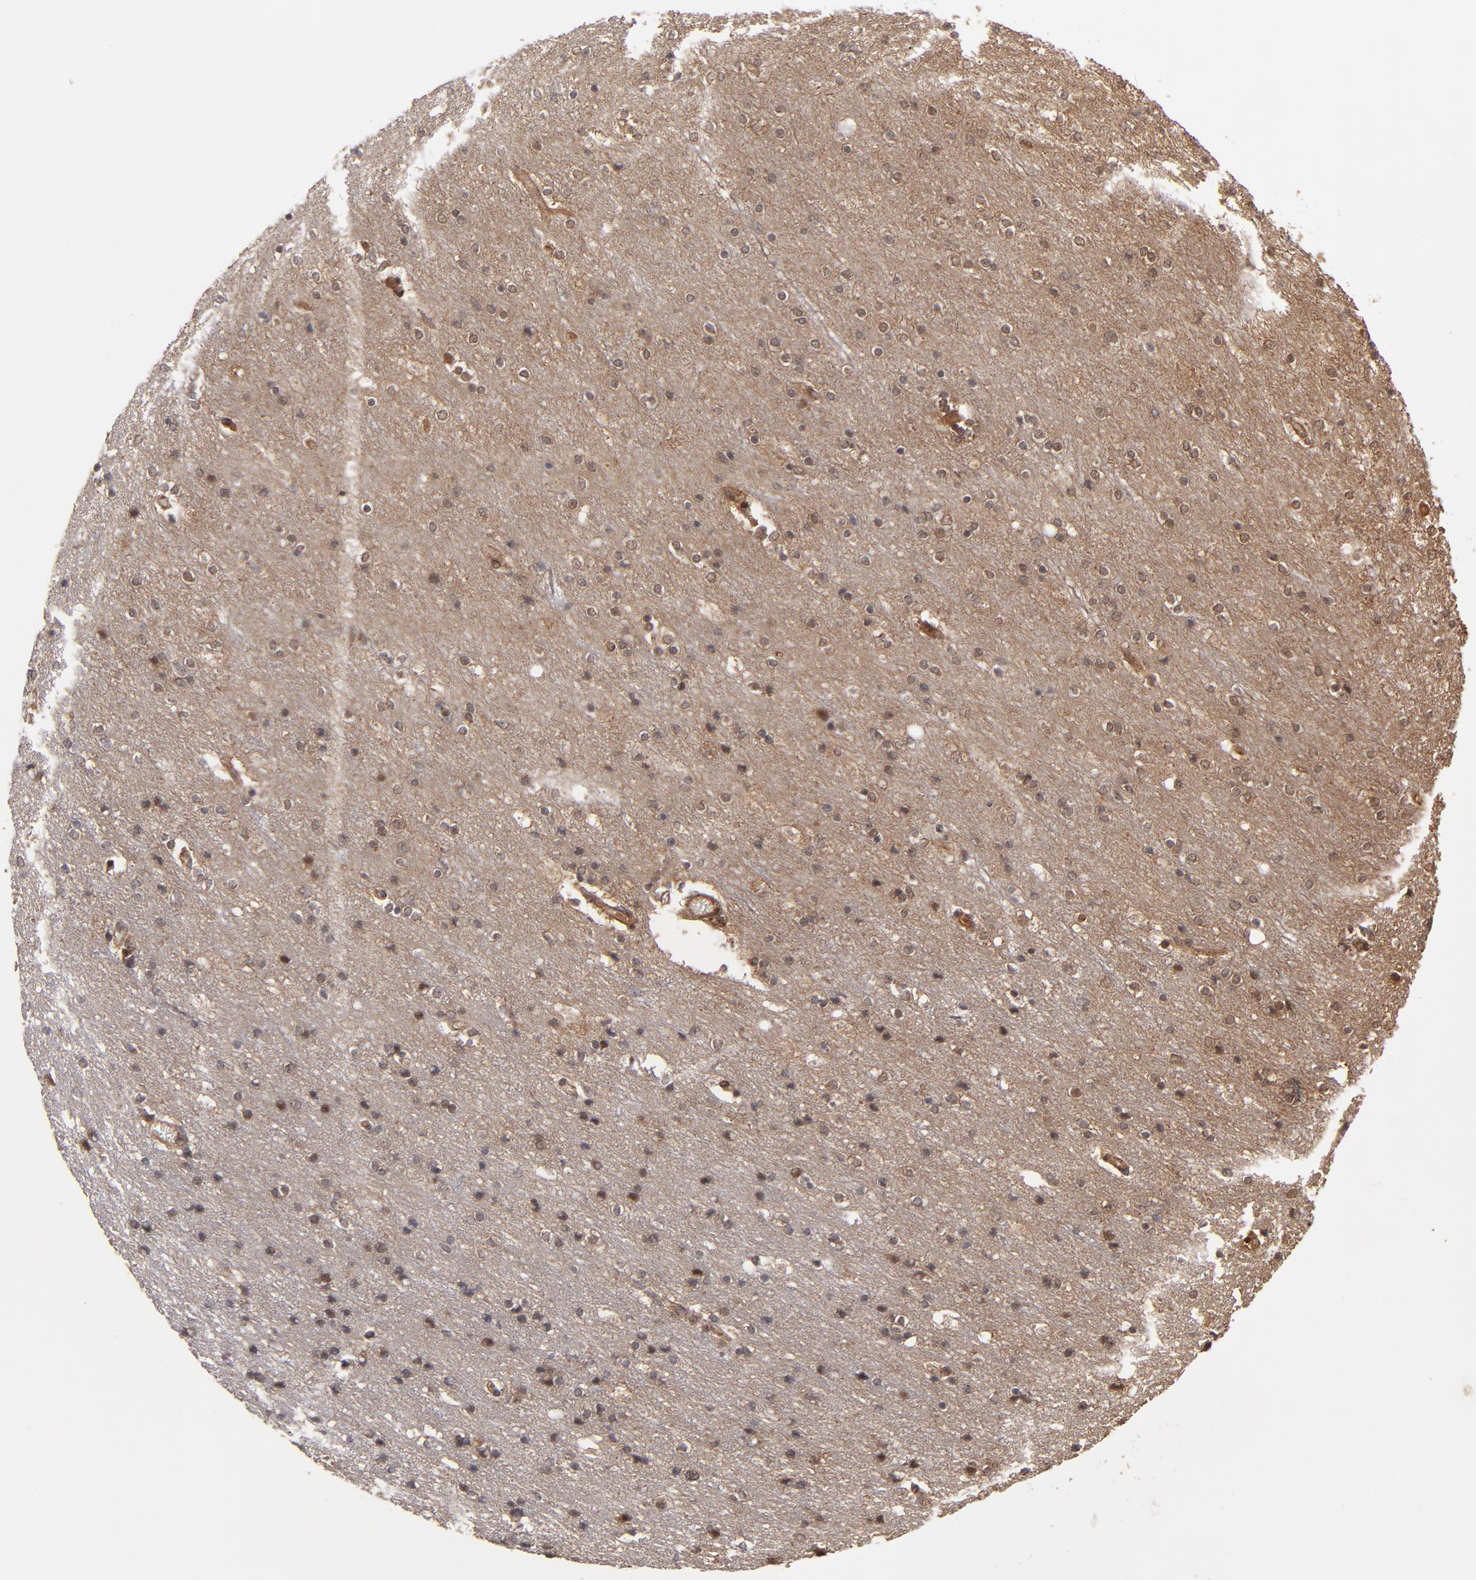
{"staining": {"intensity": "moderate", "quantity": ">75%", "location": "cytoplasmic/membranous"}, "tissue": "cerebral cortex", "cell_type": "Endothelial cells", "image_type": "normal", "snomed": [{"axis": "morphology", "description": "Normal tissue, NOS"}, {"axis": "topography", "description": "Cerebral cortex"}], "caption": "Moderate cytoplasmic/membranous expression for a protein is seen in about >75% of endothelial cells of unremarkable cerebral cortex using immunohistochemistry (IHC).", "gene": "BDKRB1", "patient": {"sex": "female", "age": 54}}